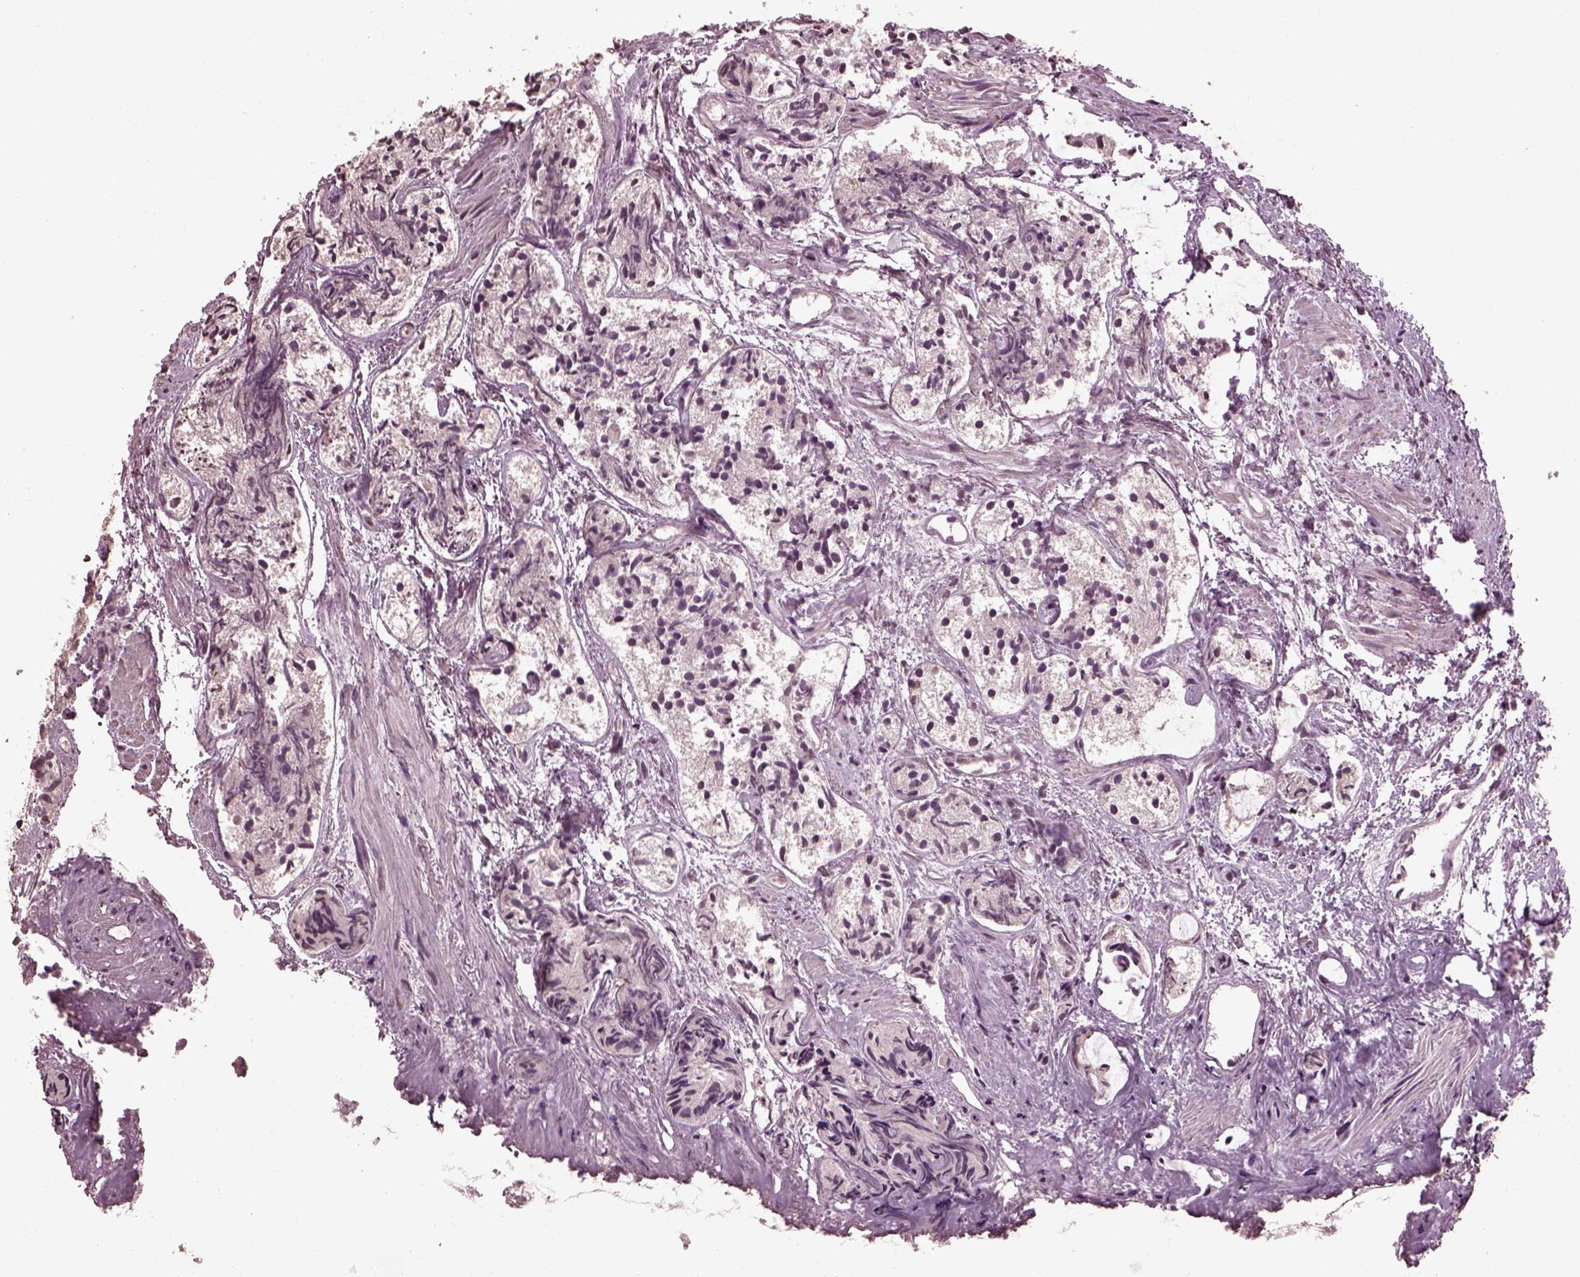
{"staining": {"intensity": "negative", "quantity": "none", "location": "none"}, "tissue": "prostate cancer", "cell_type": "Tumor cells", "image_type": "cancer", "snomed": [{"axis": "morphology", "description": "Adenocarcinoma, High grade"}, {"axis": "topography", "description": "Prostate"}], "caption": "A micrograph of prostate high-grade adenocarcinoma stained for a protein reveals no brown staining in tumor cells.", "gene": "IL18RAP", "patient": {"sex": "male", "age": 85}}